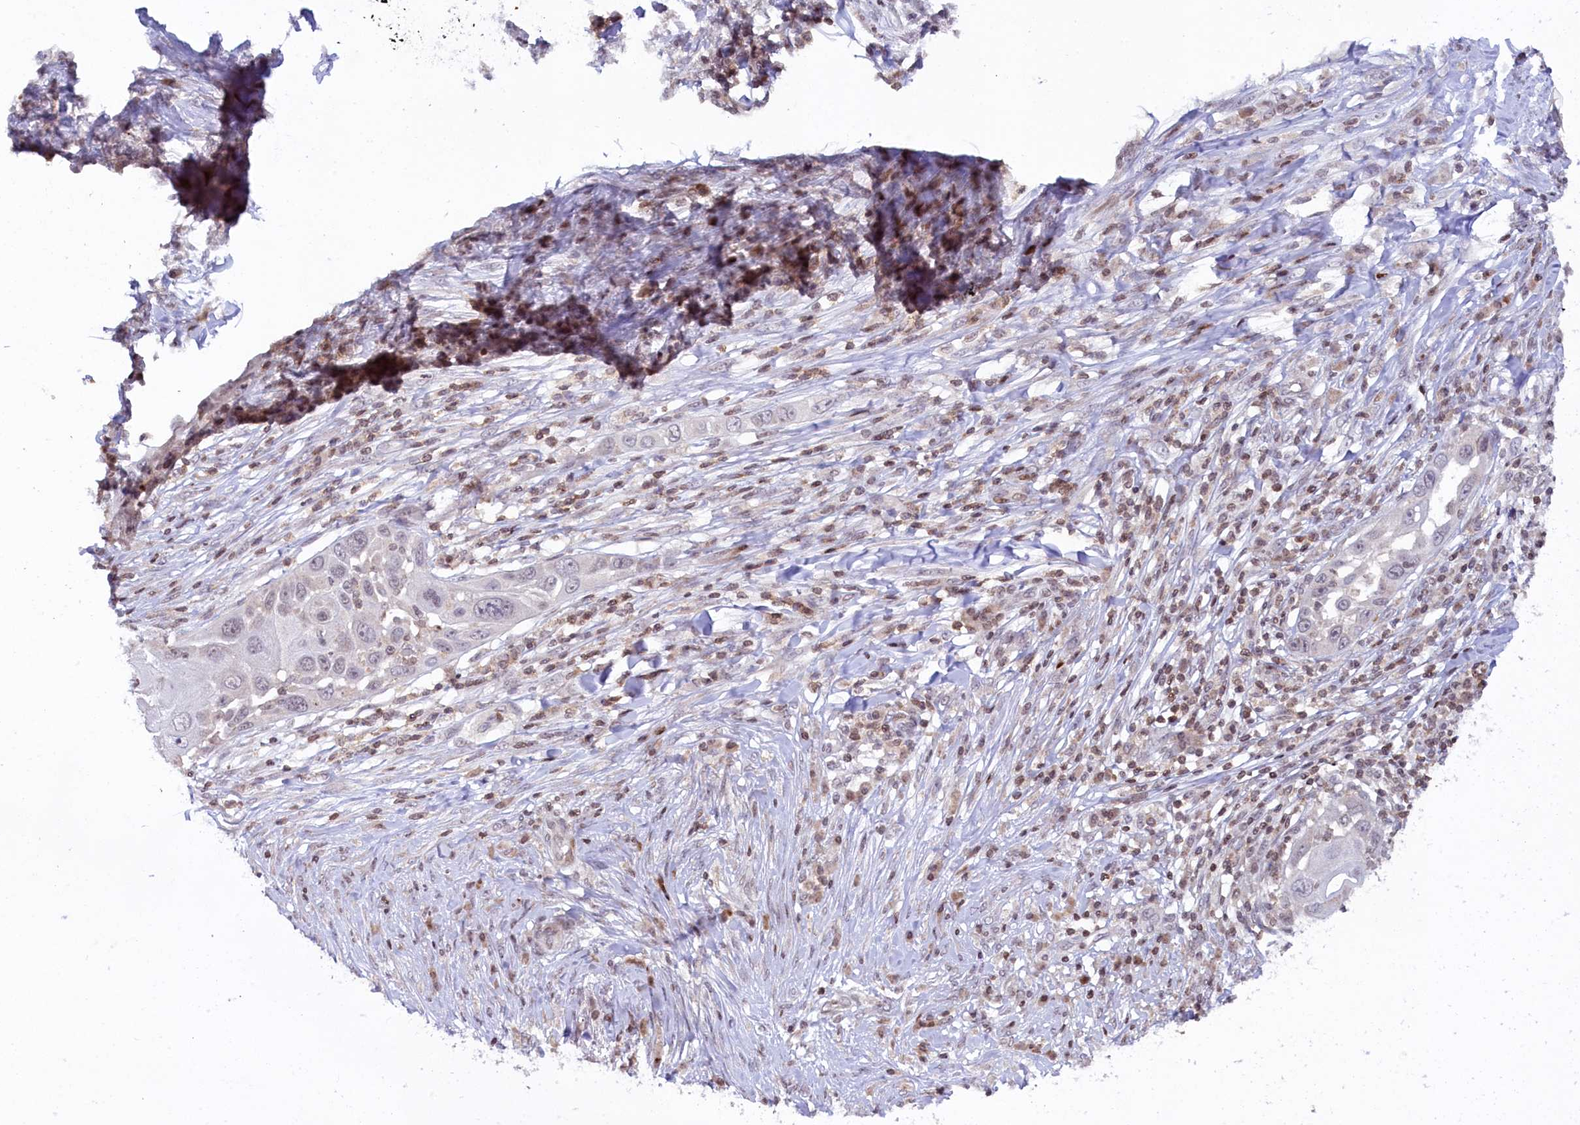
{"staining": {"intensity": "weak", "quantity": "<25%", "location": "cytoplasmic/membranous"}, "tissue": "skin cancer", "cell_type": "Tumor cells", "image_type": "cancer", "snomed": [{"axis": "morphology", "description": "Squamous cell carcinoma, NOS"}, {"axis": "topography", "description": "Skin"}], "caption": "IHC photomicrograph of human skin cancer (squamous cell carcinoma) stained for a protein (brown), which displays no expression in tumor cells.", "gene": "FYB1", "patient": {"sex": "female", "age": 44}}